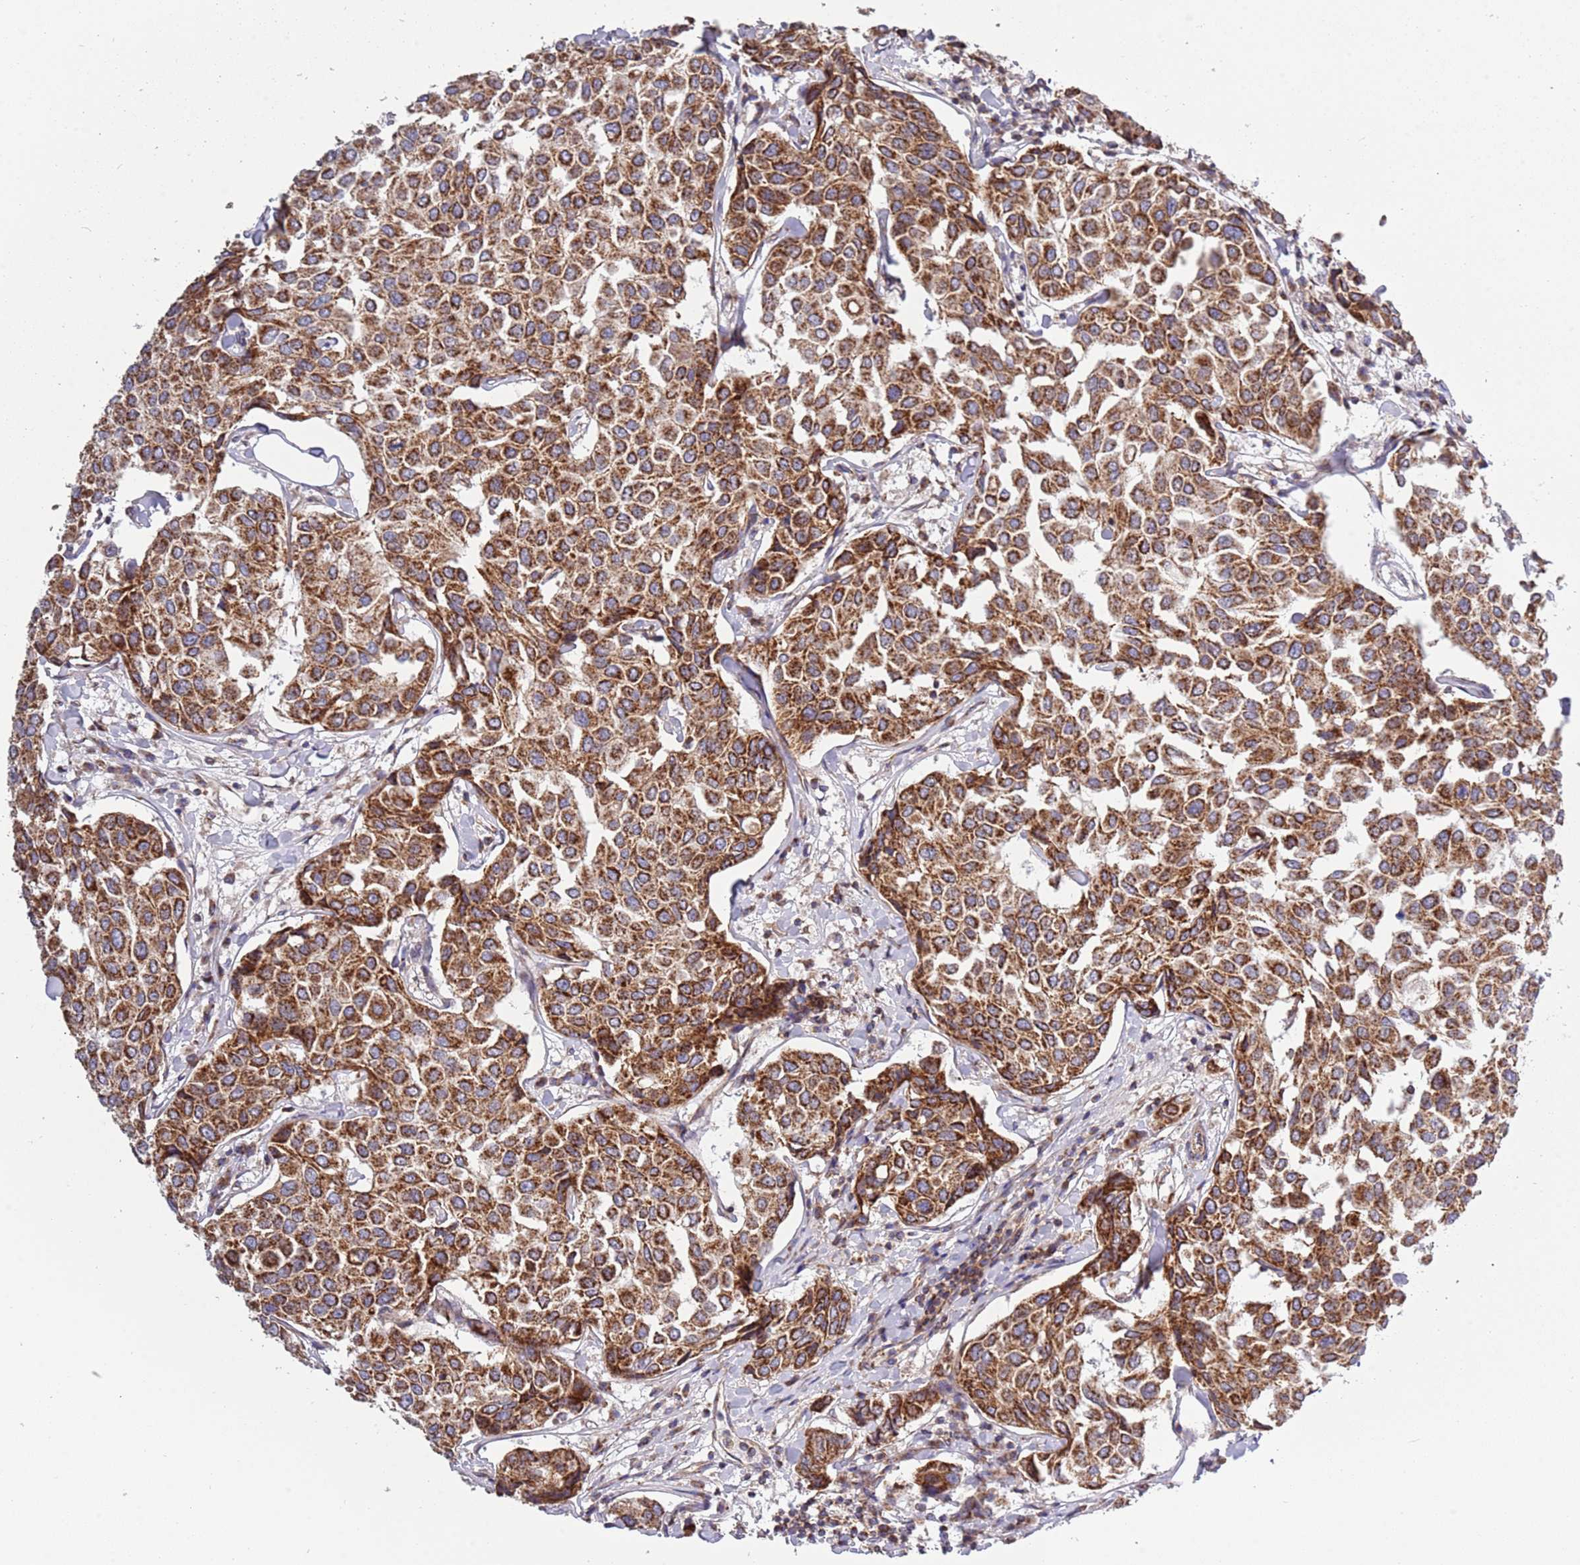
{"staining": {"intensity": "strong", "quantity": ">75%", "location": "cytoplasmic/membranous"}, "tissue": "breast cancer", "cell_type": "Tumor cells", "image_type": "cancer", "snomed": [{"axis": "morphology", "description": "Duct carcinoma"}, {"axis": "topography", "description": "Breast"}], "caption": "Brown immunohistochemical staining in human breast cancer (intraductal carcinoma) reveals strong cytoplasmic/membranous expression in about >75% of tumor cells.", "gene": "IRS4", "patient": {"sex": "female", "age": 55}}